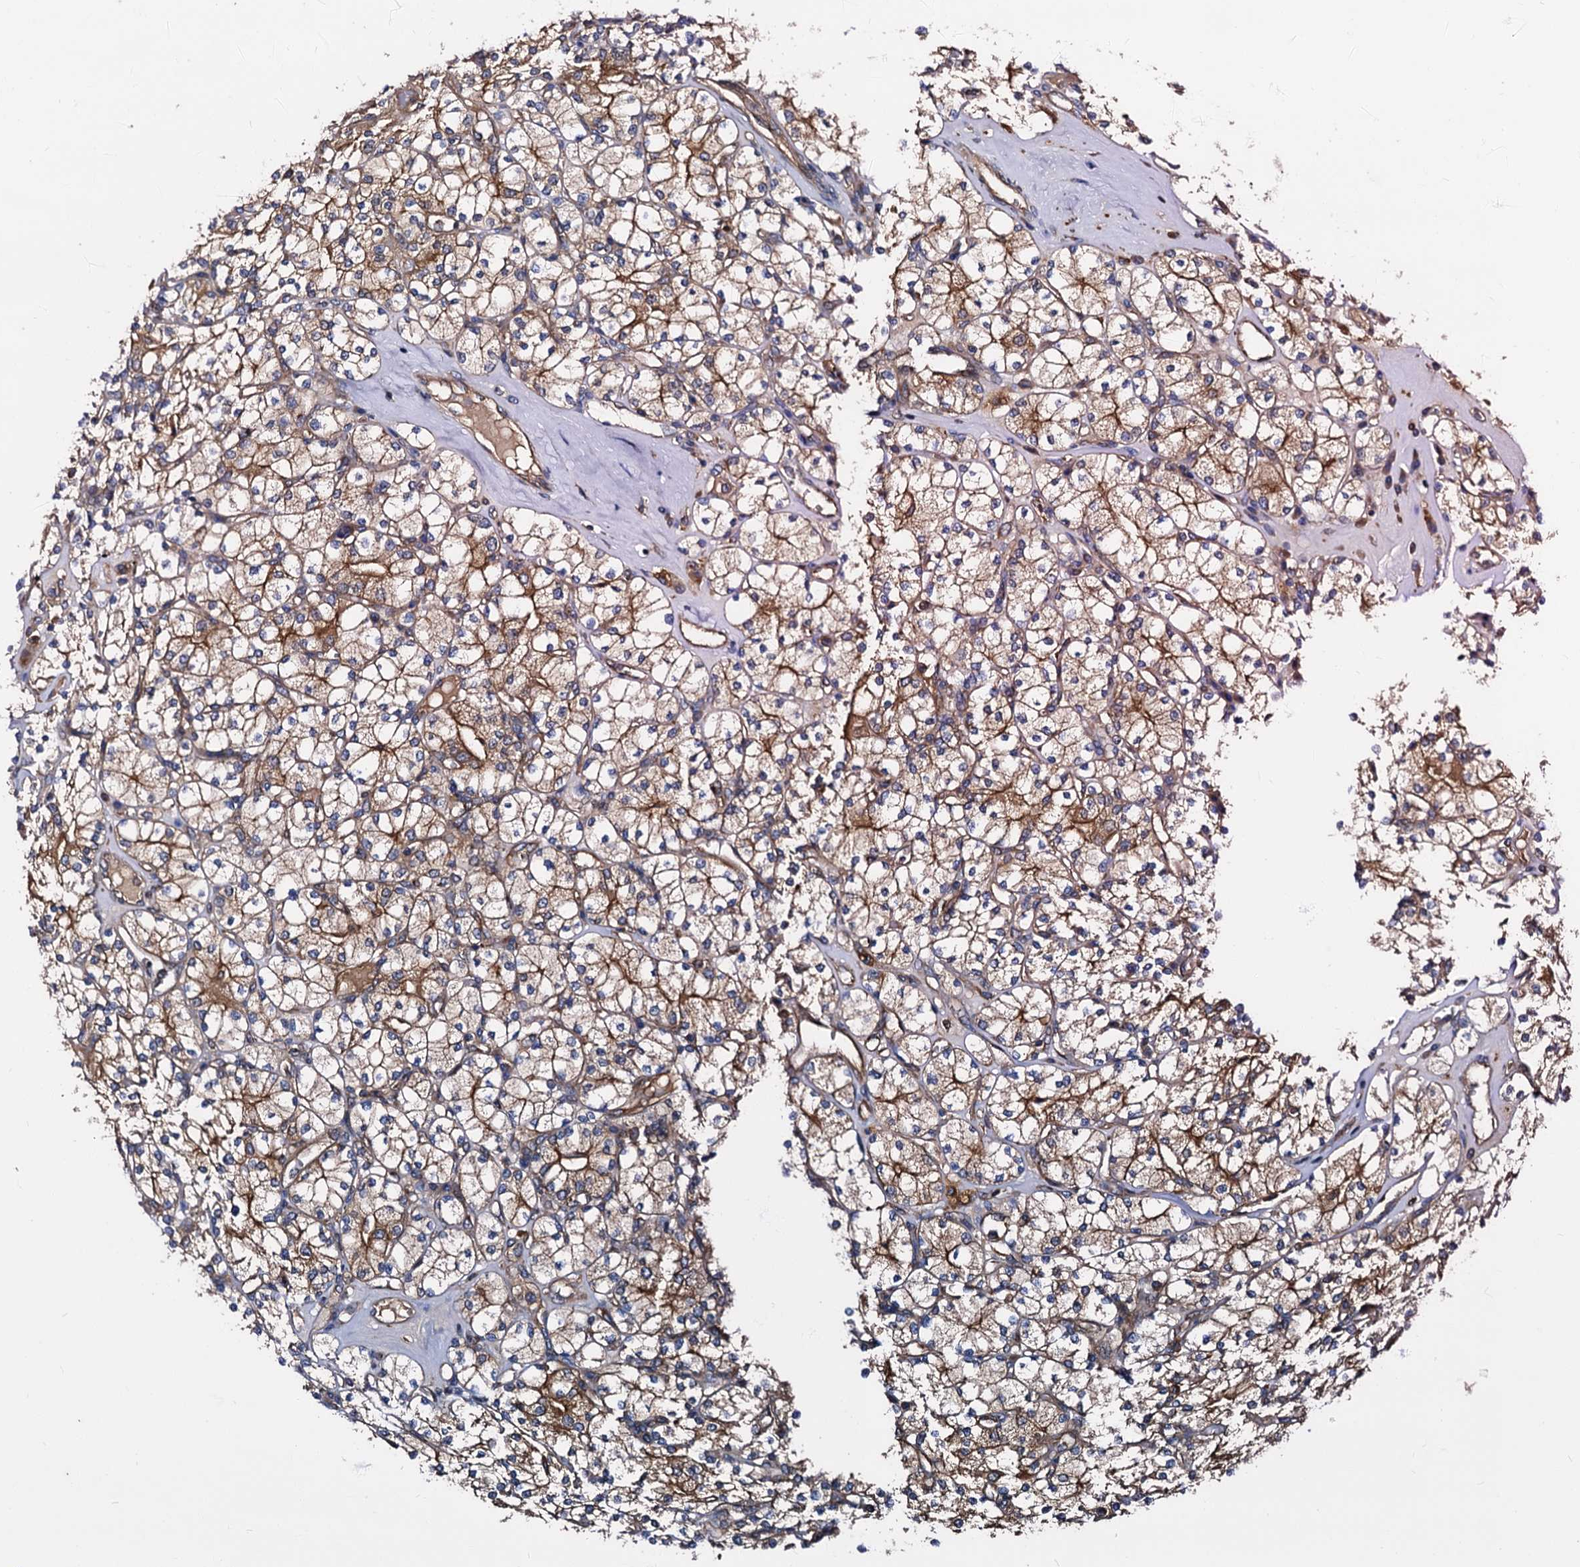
{"staining": {"intensity": "moderate", "quantity": ">75%", "location": "cytoplasmic/membranous"}, "tissue": "renal cancer", "cell_type": "Tumor cells", "image_type": "cancer", "snomed": [{"axis": "morphology", "description": "Adenocarcinoma, NOS"}, {"axis": "topography", "description": "Kidney"}], "caption": "A photomicrograph of human renal adenocarcinoma stained for a protein demonstrates moderate cytoplasmic/membranous brown staining in tumor cells.", "gene": "PEX5", "patient": {"sex": "male", "age": 77}}